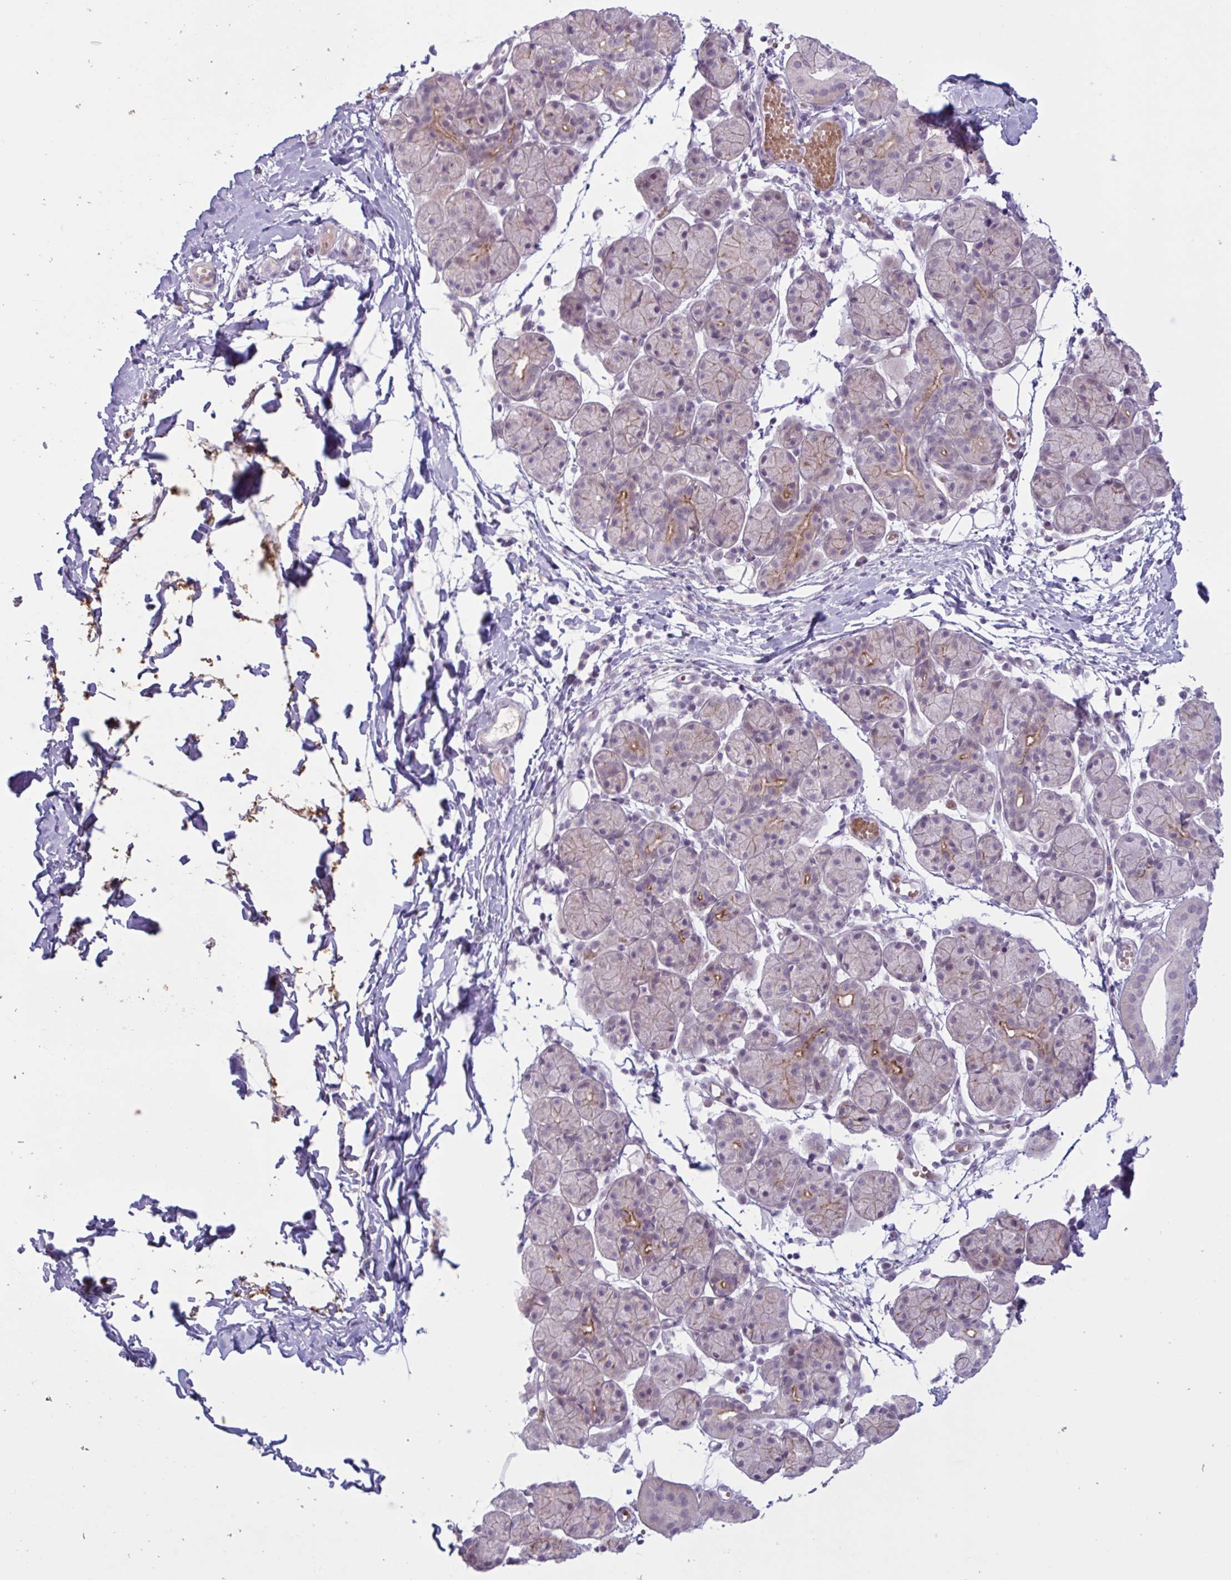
{"staining": {"intensity": "moderate", "quantity": "<25%", "location": "cytoplasmic/membranous"}, "tissue": "salivary gland", "cell_type": "Glandular cells", "image_type": "normal", "snomed": [{"axis": "morphology", "description": "Normal tissue, NOS"}, {"axis": "morphology", "description": "Inflammation, NOS"}, {"axis": "topography", "description": "Lymph node"}, {"axis": "topography", "description": "Salivary gland"}], "caption": "Immunohistochemistry (IHC) (DAB (3,3'-diaminobenzidine)) staining of normal salivary gland shows moderate cytoplasmic/membranous protein positivity in approximately <25% of glandular cells. (IHC, brightfield microscopy, high magnification).", "gene": "ENSG00000281613", "patient": {"sex": "male", "age": 3}}